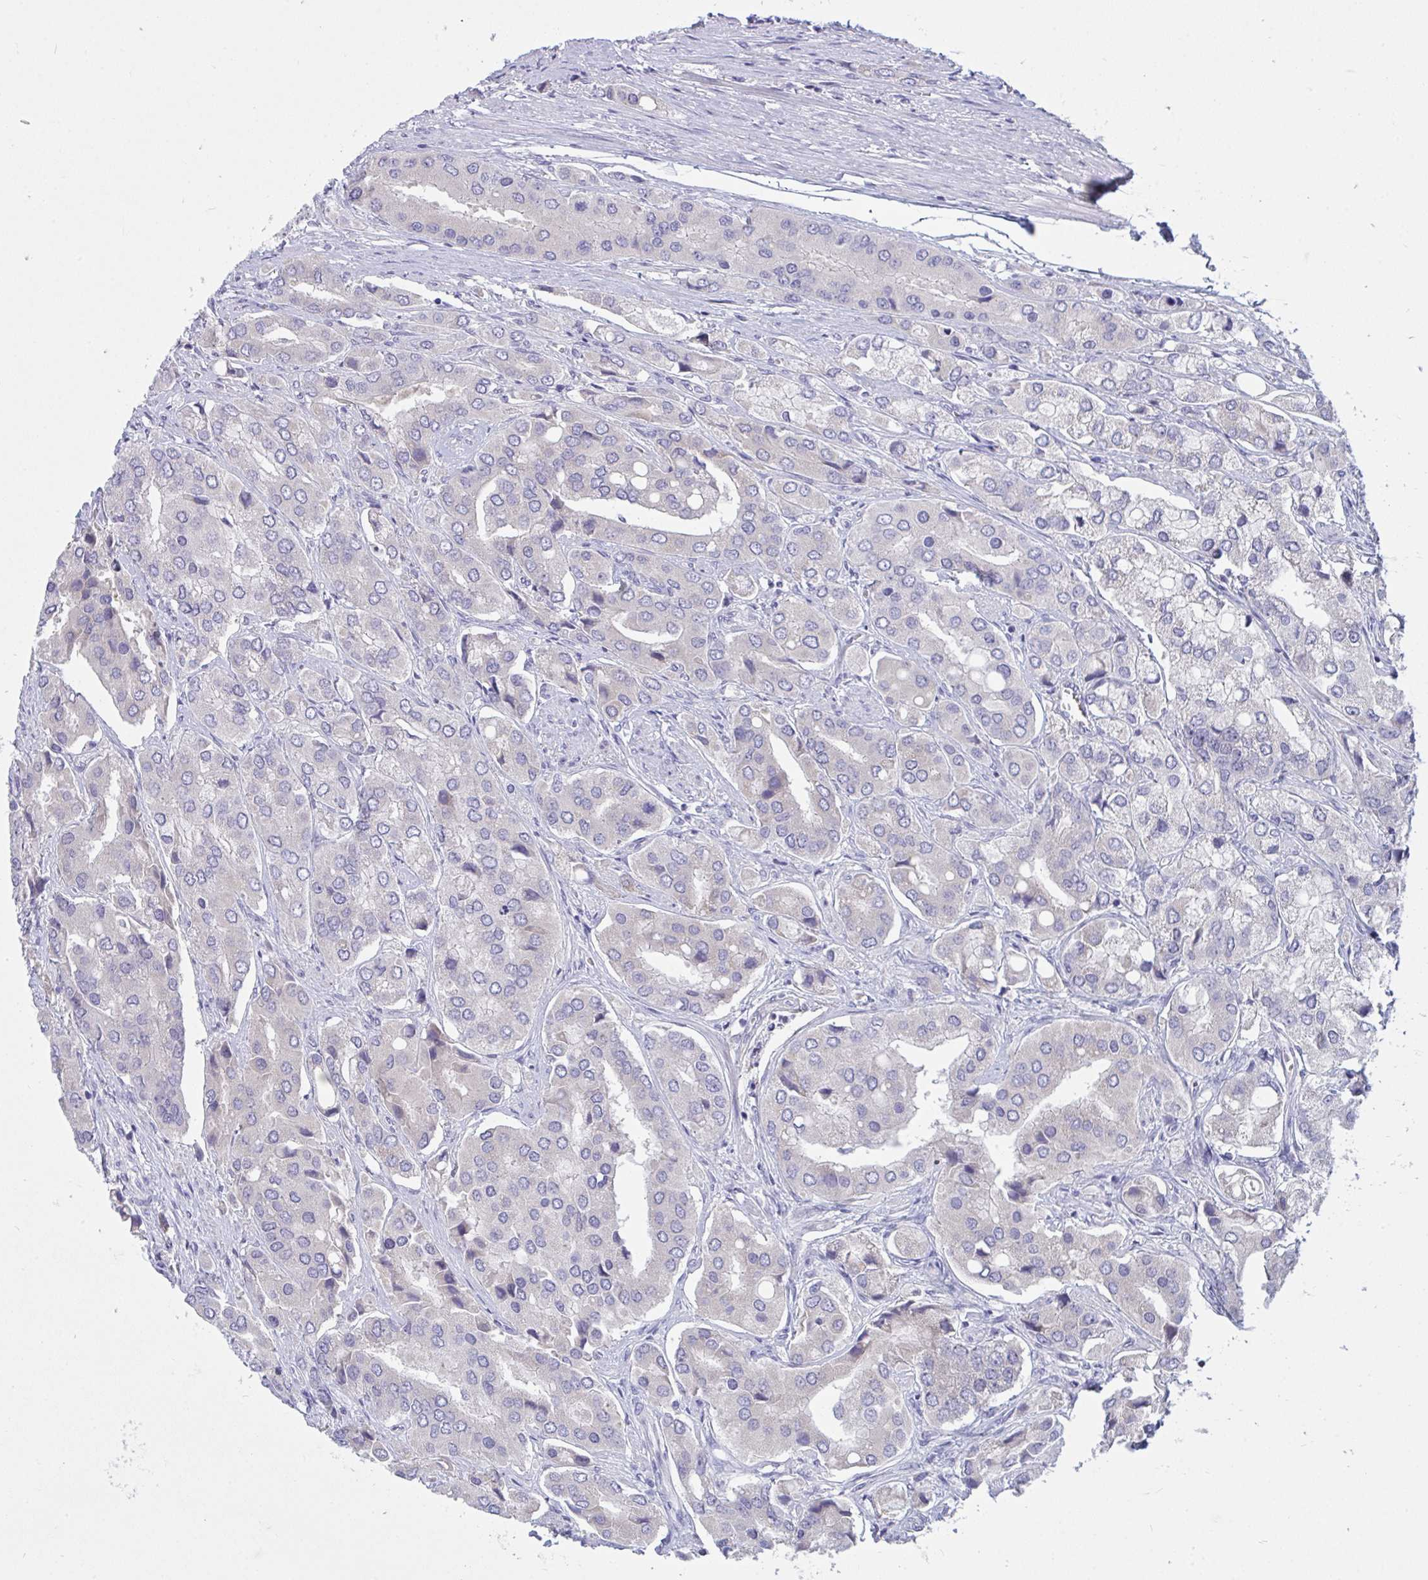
{"staining": {"intensity": "negative", "quantity": "none", "location": "none"}, "tissue": "prostate cancer", "cell_type": "Tumor cells", "image_type": "cancer", "snomed": [{"axis": "morphology", "description": "Adenocarcinoma, Low grade"}, {"axis": "topography", "description": "Prostate"}], "caption": "Immunohistochemistry (IHC) of prostate cancer (adenocarcinoma (low-grade)) displays no staining in tumor cells. (DAB immunohistochemistry visualized using brightfield microscopy, high magnification).", "gene": "SEMA6B", "patient": {"sex": "male", "age": 69}}